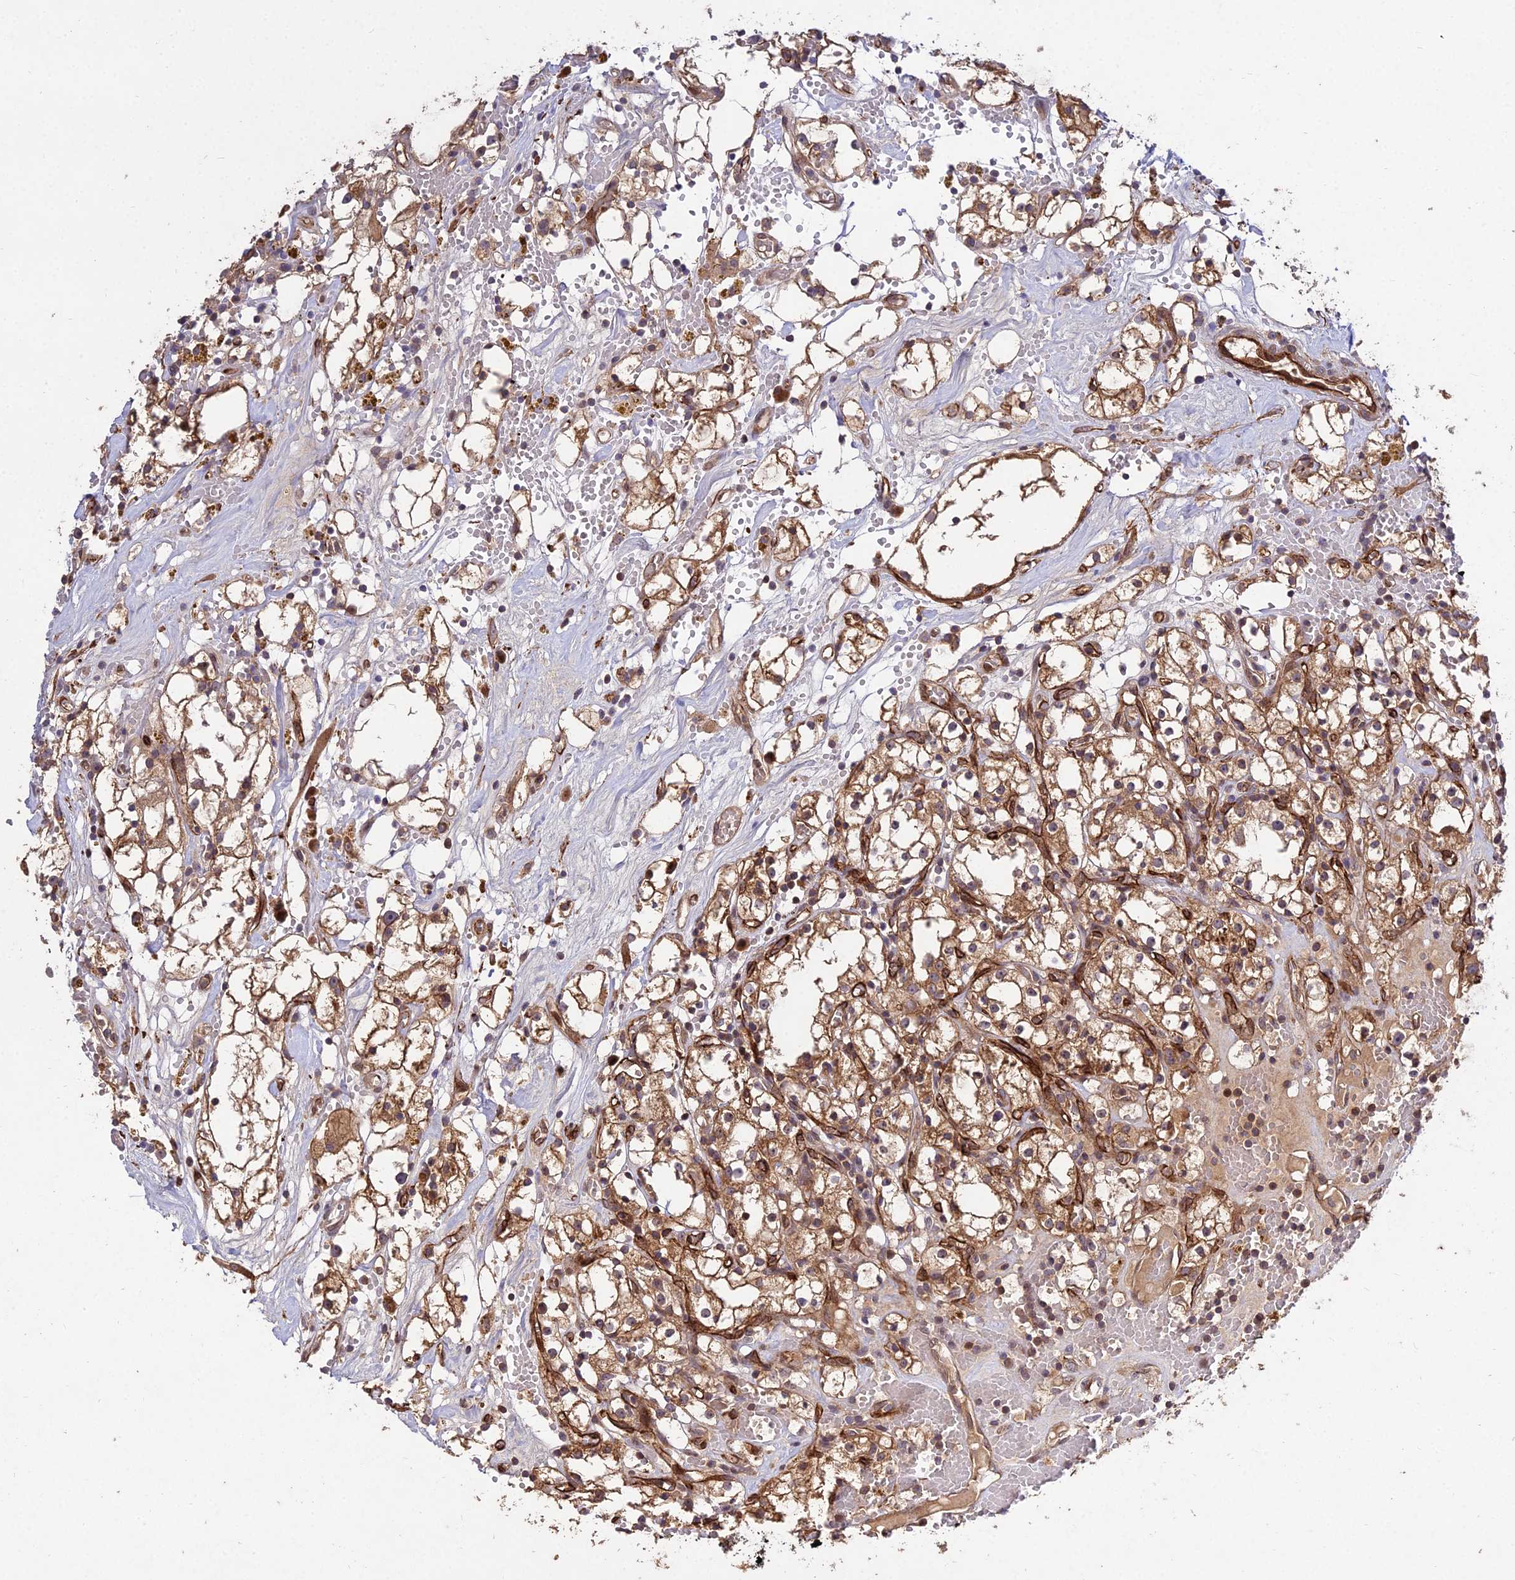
{"staining": {"intensity": "moderate", "quantity": "25%-75%", "location": "cytoplasmic/membranous"}, "tissue": "renal cancer", "cell_type": "Tumor cells", "image_type": "cancer", "snomed": [{"axis": "morphology", "description": "Adenocarcinoma, NOS"}, {"axis": "topography", "description": "Kidney"}], "caption": "A brown stain shows moderate cytoplasmic/membranous expression of a protein in human renal cancer tumor cells.", "gene": "GRTP1", "patient": {"sex": "male", "age": 56}}